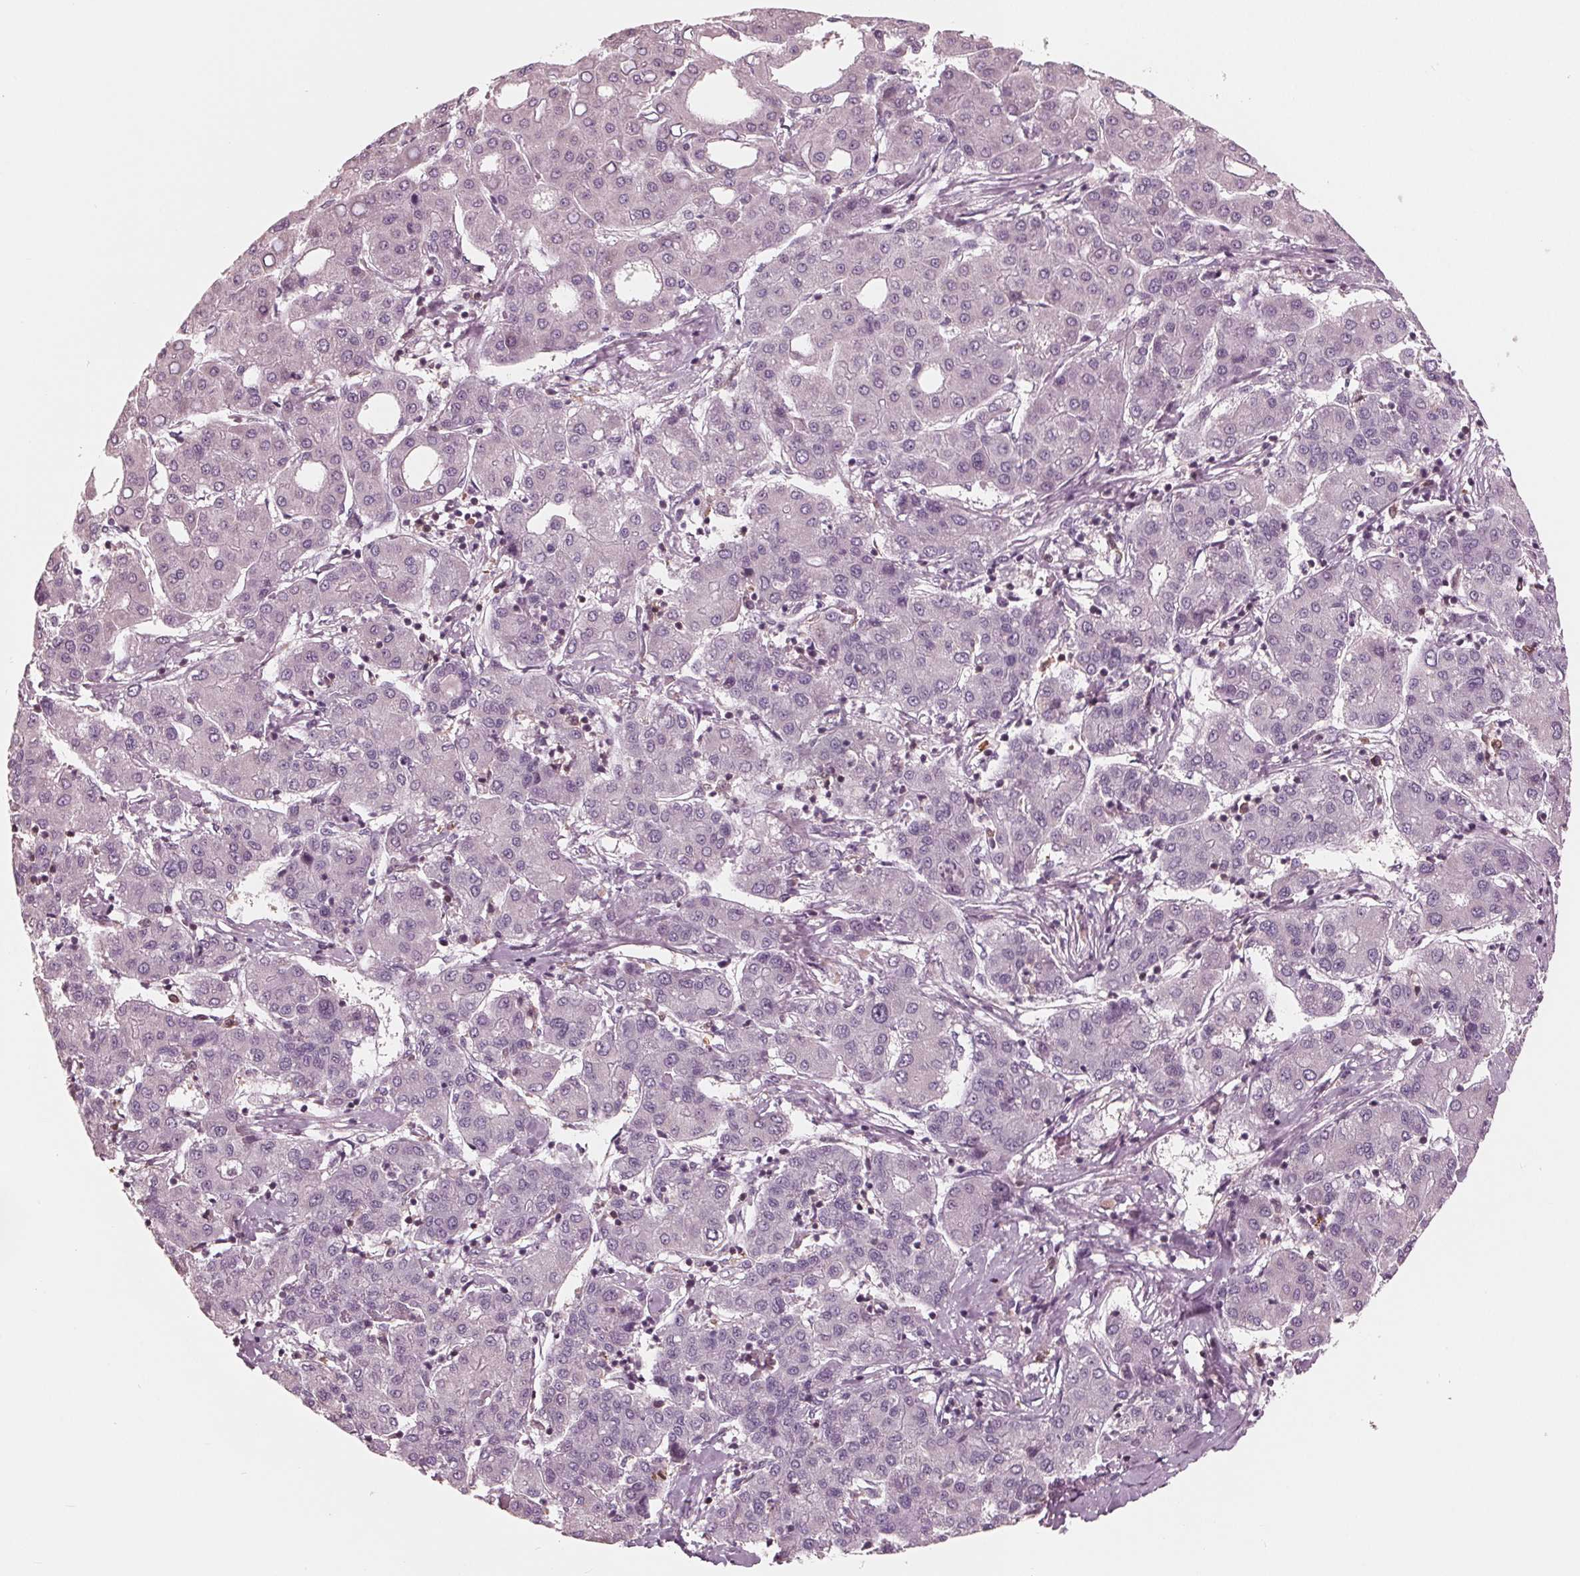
{"staining": {"intensity": "negative", "quantity": "none", "location": "none"}, "tissue": "liver cancer", "cell_type": "Tumor cells", "image_type": "cancer", "snomed": [{"axis": "morphology", "description": "Carcinoma, Hepatocellular, NOS"}, {"axis": "topography", "description": "Liver"}], "caption": "Tumor cells show no significant protein expression in liver hepatocellular carcinoma. Nuclei are stained in blue.", "gene": "ING3", "patient": {"sex": "male", "age": 65}}